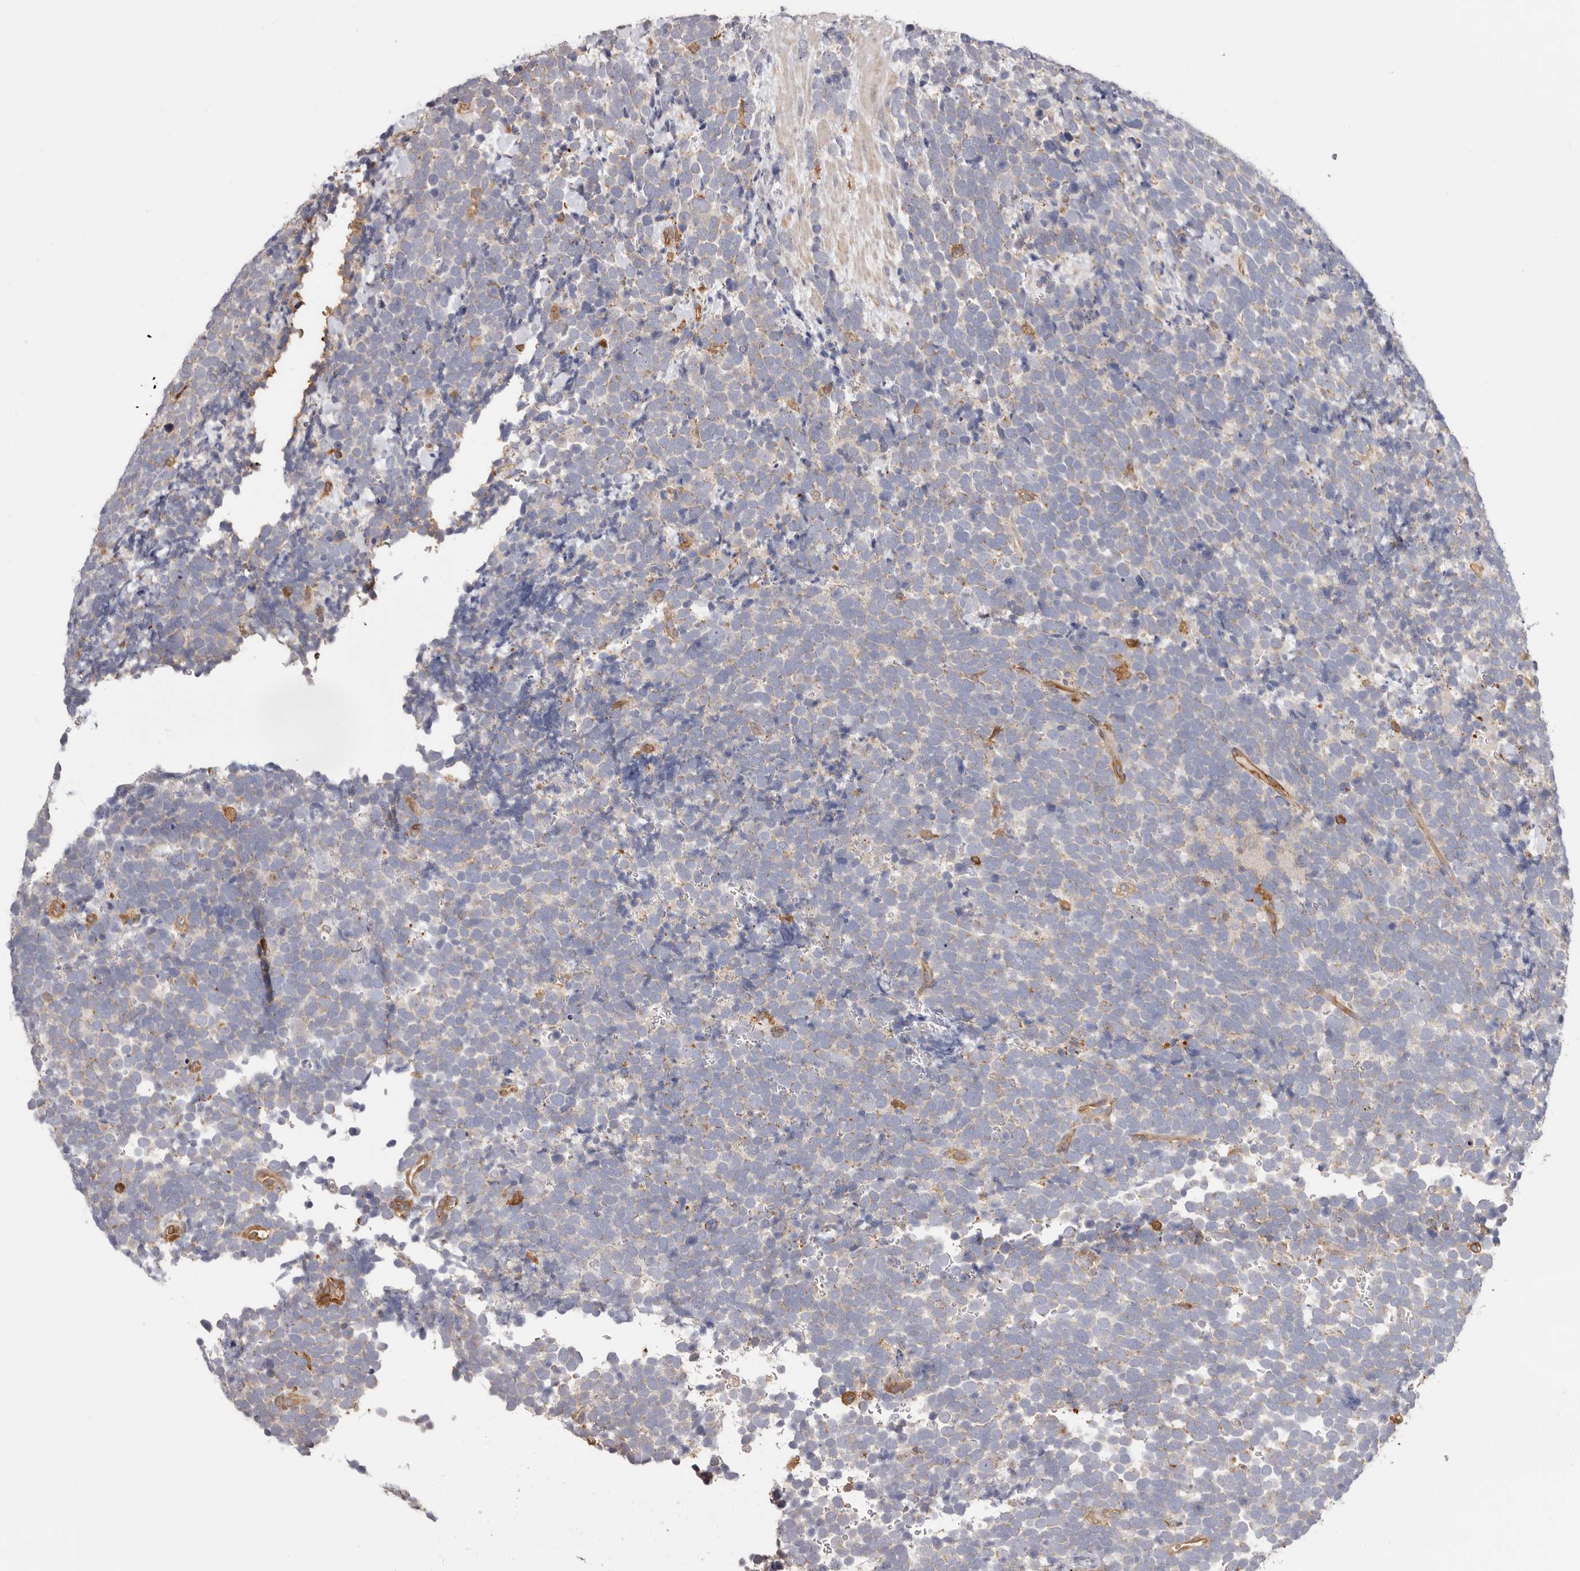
{"staining": {"intensity": "weak", "quantity": "25%-75%", "location": "cytoplasmic/membranous"}, "tissue": "urothelial cancer", "cell_type": "Tumor cells", "image_type": "cancer", "snomed": [{"axis": "morphology", "description": "Urothelial carcinoma, High grade"}, {"axis": "topography", "description": "Urinary bladder"}], "caption": "High-grade urothelial carcinoma tissue reveals weak cytoplasmic/membranous staining in about 25%-75% of tumor cells, visualized by immunohistochemistry.", "gene": "LAP3", "patient": {"sex": "female", "age": 82}}